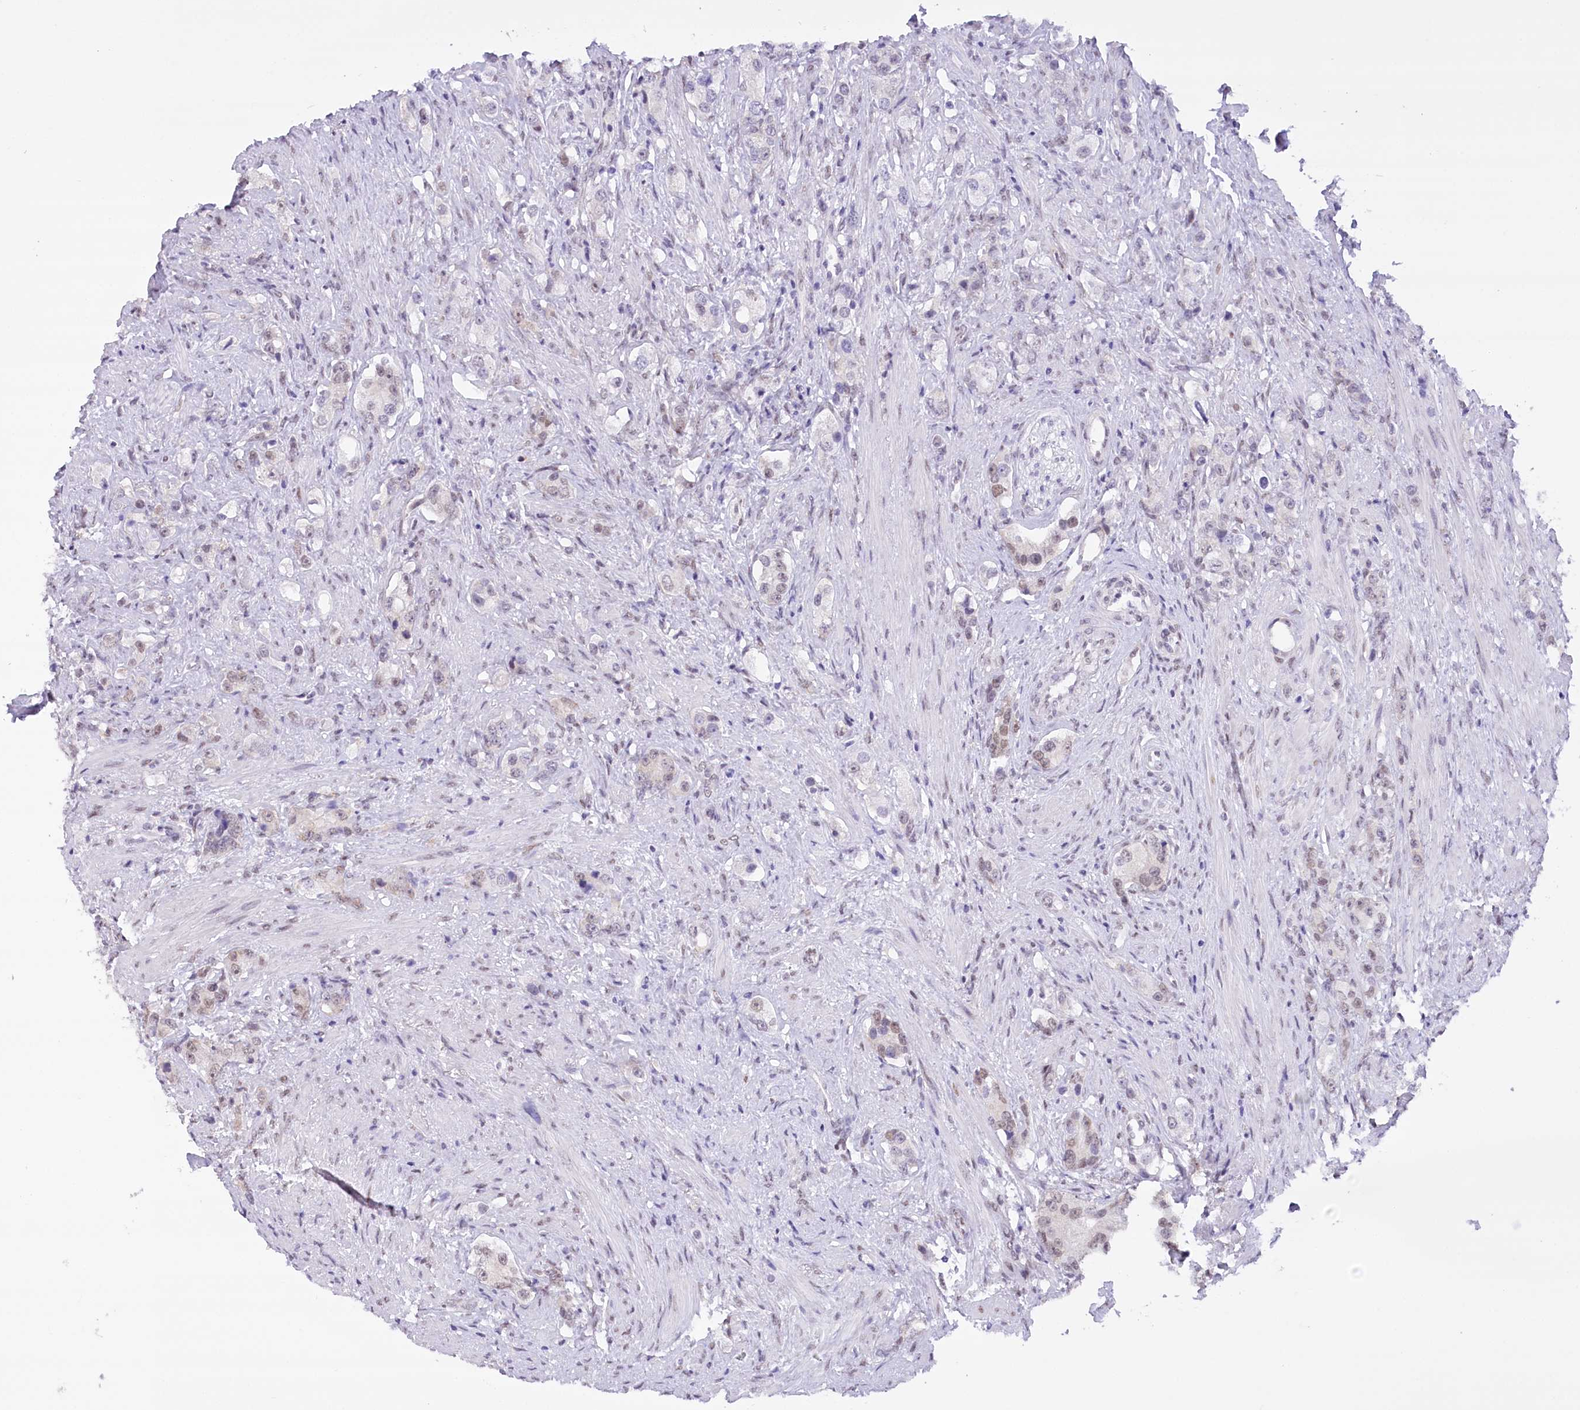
{"staining": {"intensity": "negative", "quantity": "none", "location": "none"}, "tissue": "prostate cancer", "cell_type": "Tumor cells", "image_type": "cancer", "snomed": [{"axis": "morphology", "description": "Adenocarcinoma, High grade"}, {"axis": "topography", "description": "Prostate"}], "caption": "This image is of prostate cancer (adenocarcinoma (high-grade)) stained with IHC to label a protein in brown with the nuclei are counter-stained blue. There is no staining in tumor cells.", "gene": "HNRNPA0", "patient": {"sex": "male", "age": 63}}